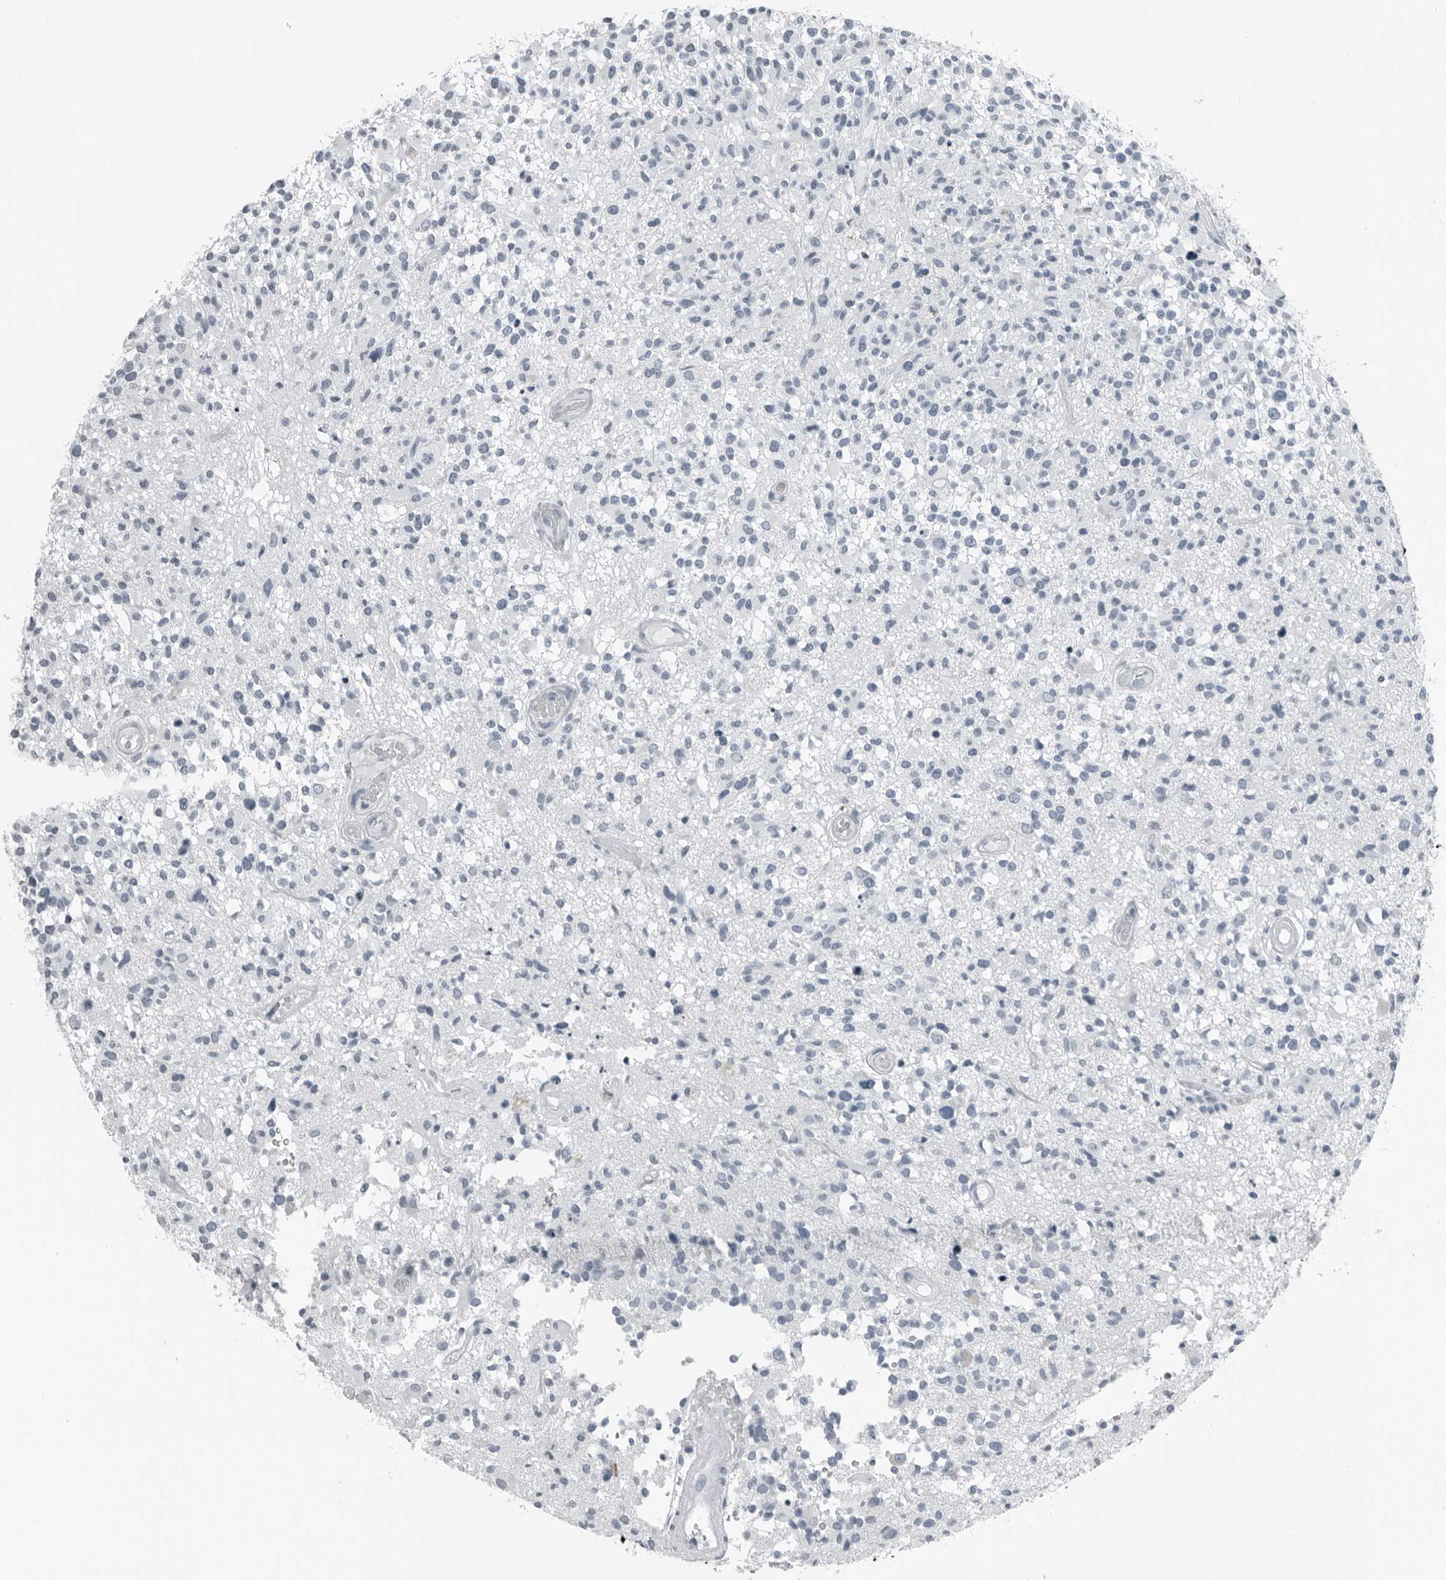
{"staining": {"intensity": "negative", "quantity": "none", "location": "none"}, "tissue": "glioma", "cell_type": "Tumor cells", "image_type": "cancer", "snomed": [{"axis": "morphology", "description": "Glioma, malignant, High grade"}, {"axis": "morphology", "description": "Glioblastoma, NOS"}, {"axis": "topography", "description": "Brain"}], "caption": "Protein analysis of glioblastoma exhibits no significant expression in tumor cells. The staining was performed using DAB (3,3'-diaminobenzidine) to visualize the protein expression in brown, while the nuclei were stained in blue with hematoxylin (Magnification: 20x).", "gene": "PRSS1", "patient": {"sex": "male", "age": 60}}